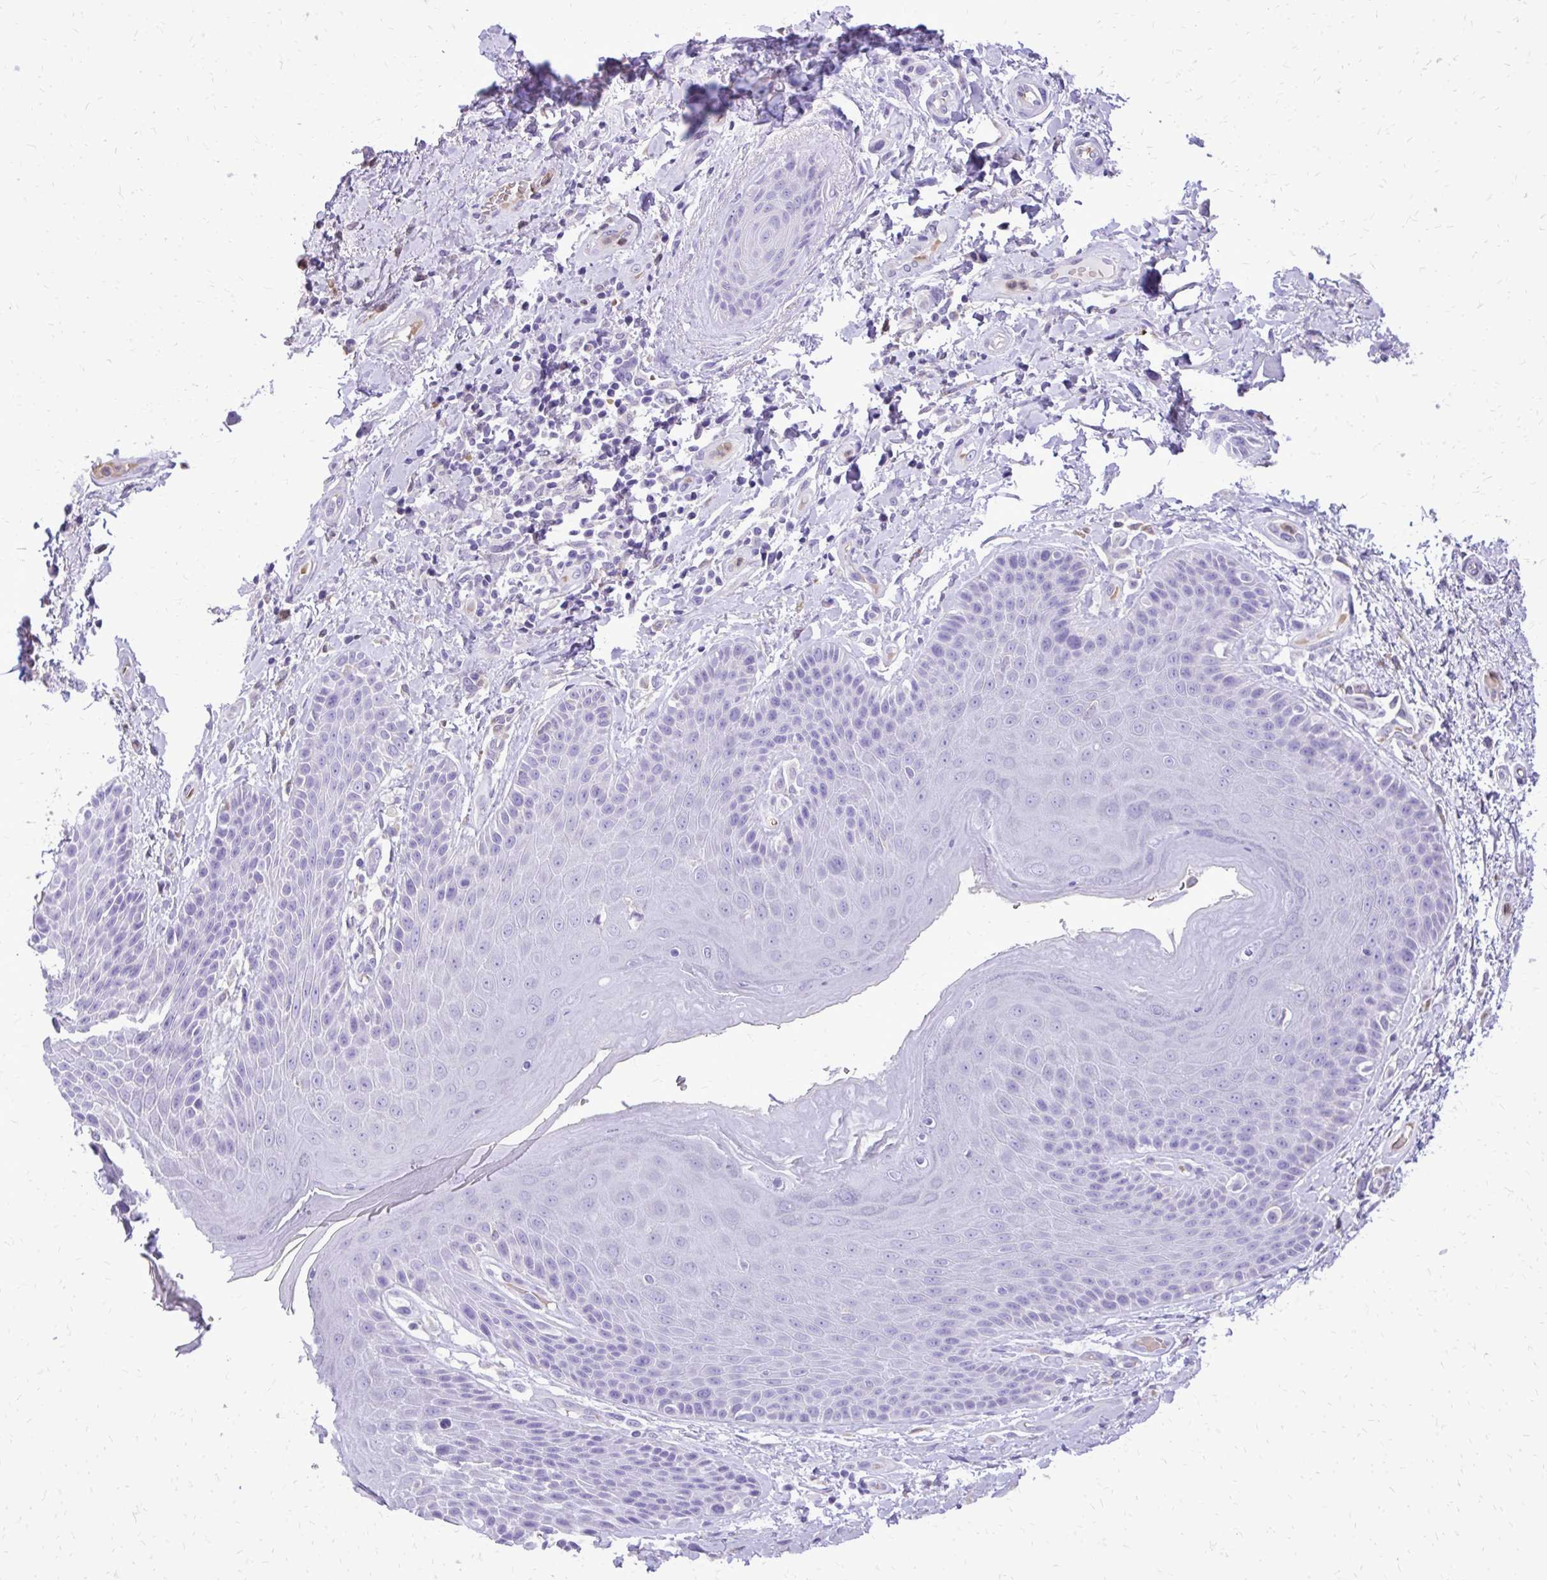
{"staining": {"intensity": "negative", "quantity": "none", "location": "none"}, "tissue": "skin", "cell_type": "Epidermal cells", "image_type": "normal", "snomed": [{"axis": "morphology", "description": "Normal tissue, NOS"}, {"axis": "topography", "description": "Anal"}, {"axis": "topography", "description": "Peripheral nerve tissue"}], "caption": "This is an immunohistochemistry (IHC) photomicrograph of normal human skin. There is no staining in epidermal cells.", "gene": "CAT", "patient": {"sex": "male", "age": 51}}